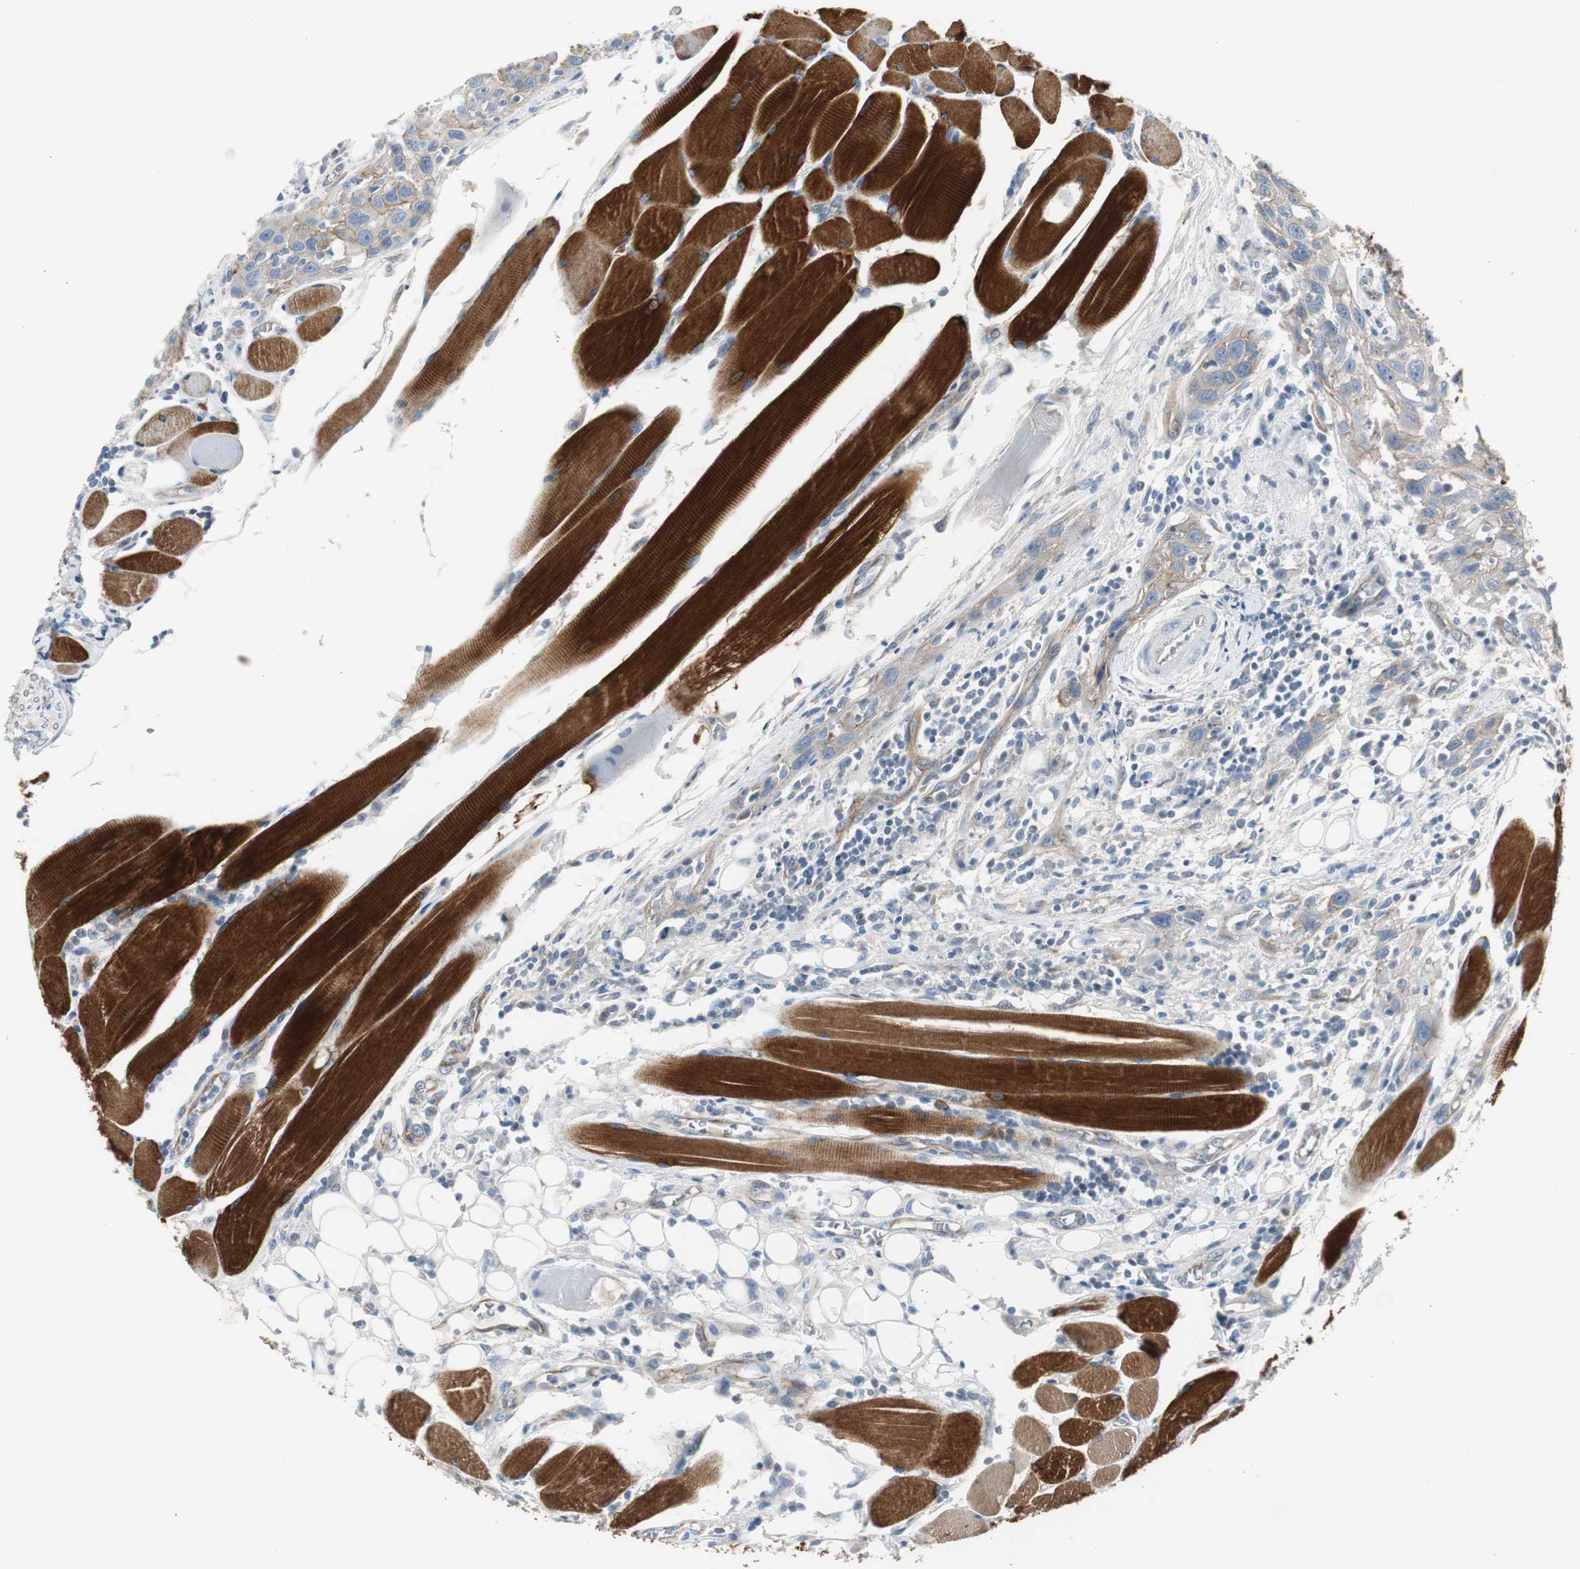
{"staining": {"intensity": "weak", "quantity": ">75%", "location": "cytoplasmic/membranous"}, "tissue": "head and neck cancer", "cell_type": "Tumor cells", "image_type": "cancer", "snomed": [{"axis": "morphology", "description": "Squamous cell carcinoma, NOS"}, {"axis": "topography", "description": "Oral tissue"}, {"axis": "topography", "description": "Head-Neck"}], "caption": "The photomicrograph reveals immunohistochemical staining of head and neck squamous cell carcinoma. There is weak cytoplasmic/membranous expression is seen in approximately >75% of tumor cells.", "gene": "STXBP4", "patient": {"sex": "female", "age": 50}}